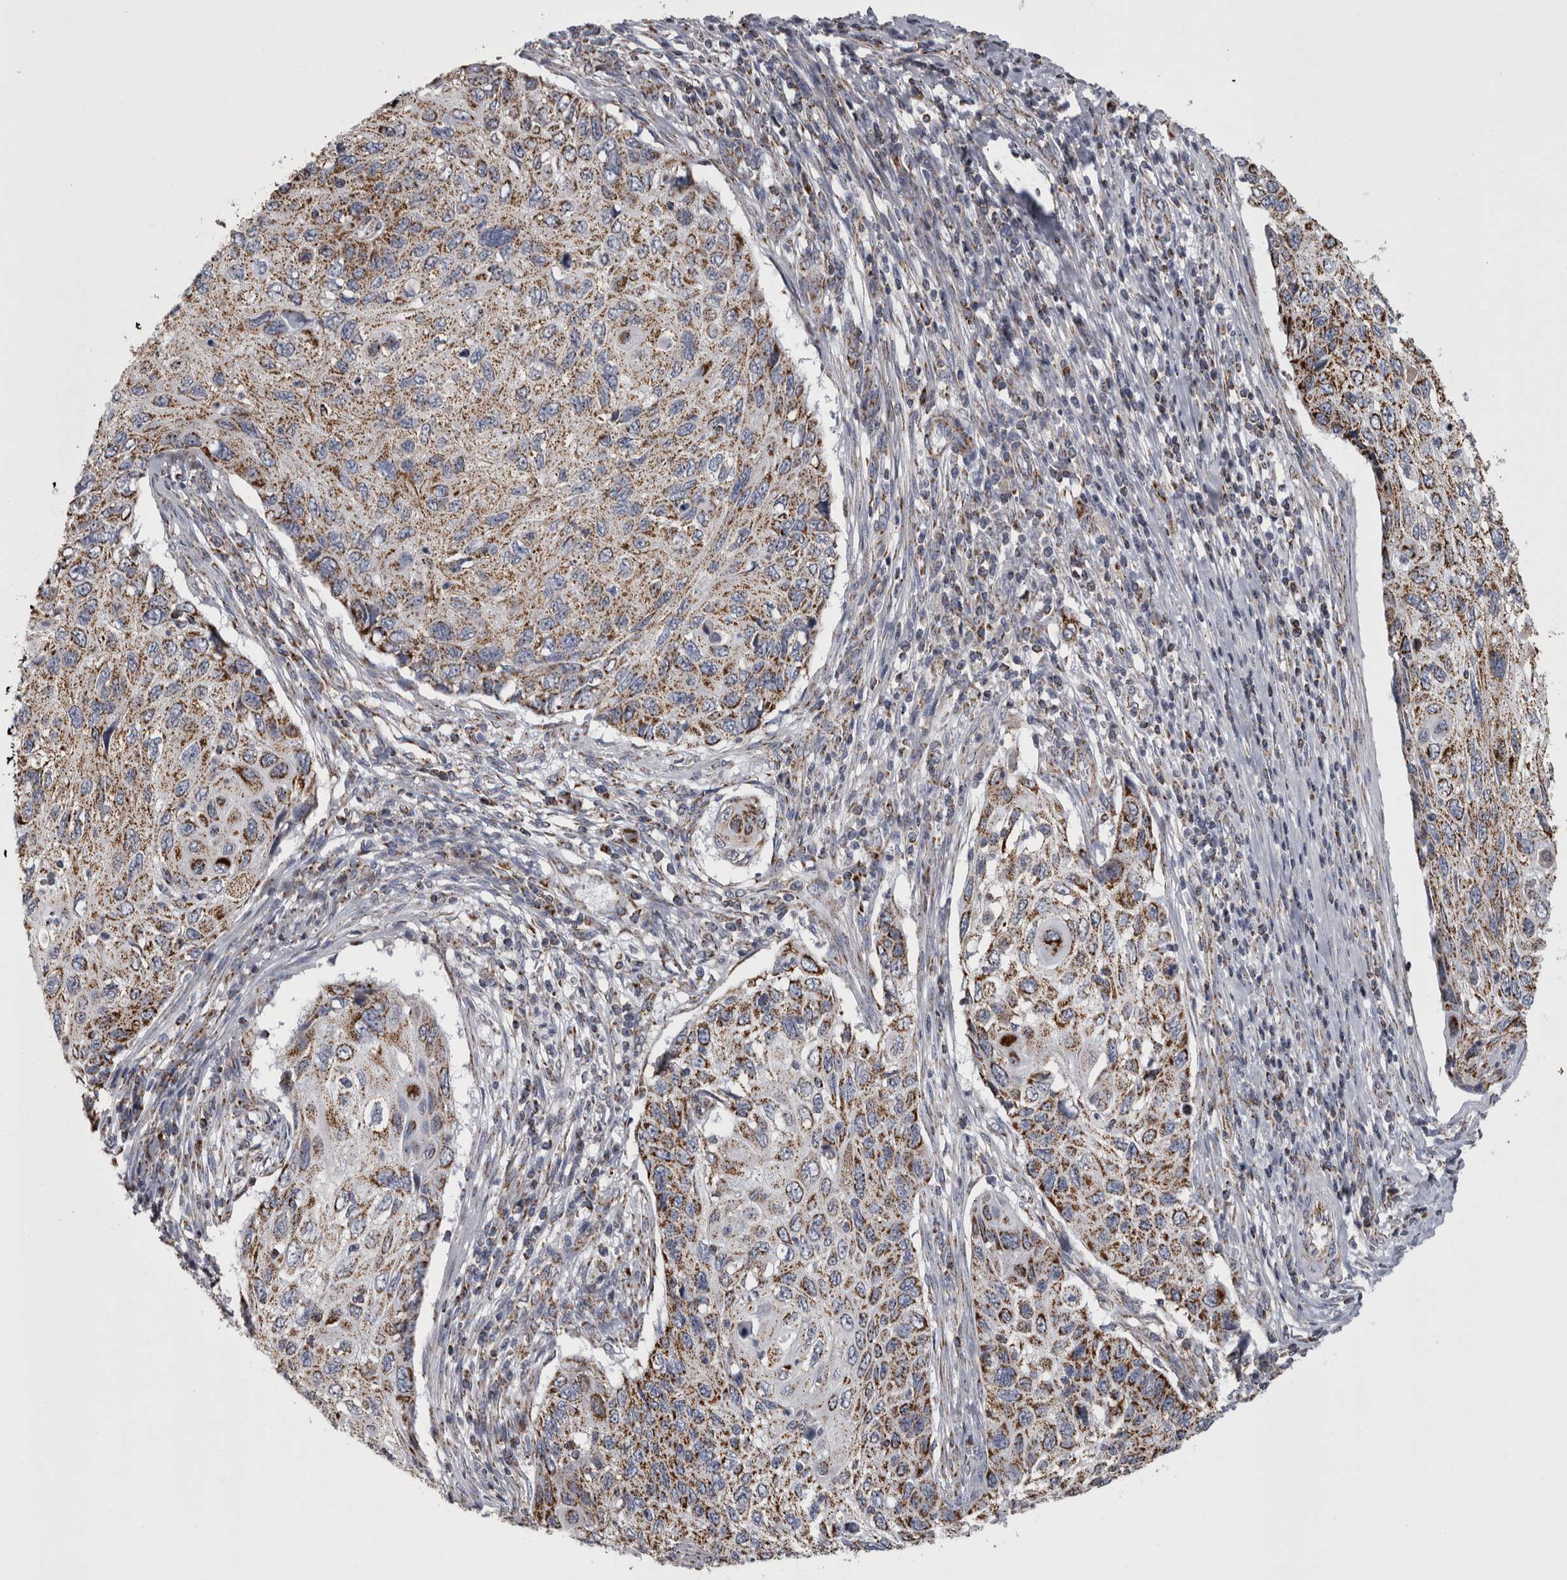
{"staining": {"intensity": "moderate", "quantity": ">75%", "location": "cytoplasmic/membranous"}, "tissue": "cervical cancer", "cell_type": "Tumor cells", "image_type": "cancer", "snomed": [{"axis": "morphology", "description": "Squamous cell carcinoma, NOS"}, {"axis": "topography", "description": "Cervix"}], "caption": "Immunohistochemical staining of cervical cancer (squamous cell carcinoma) reveals medium levels of moderate cytoplasmic/membranous protein expression in about >75% of tumor cells.", "gene": "MDH2", "patient": {"sex": "female", "age": 70}}